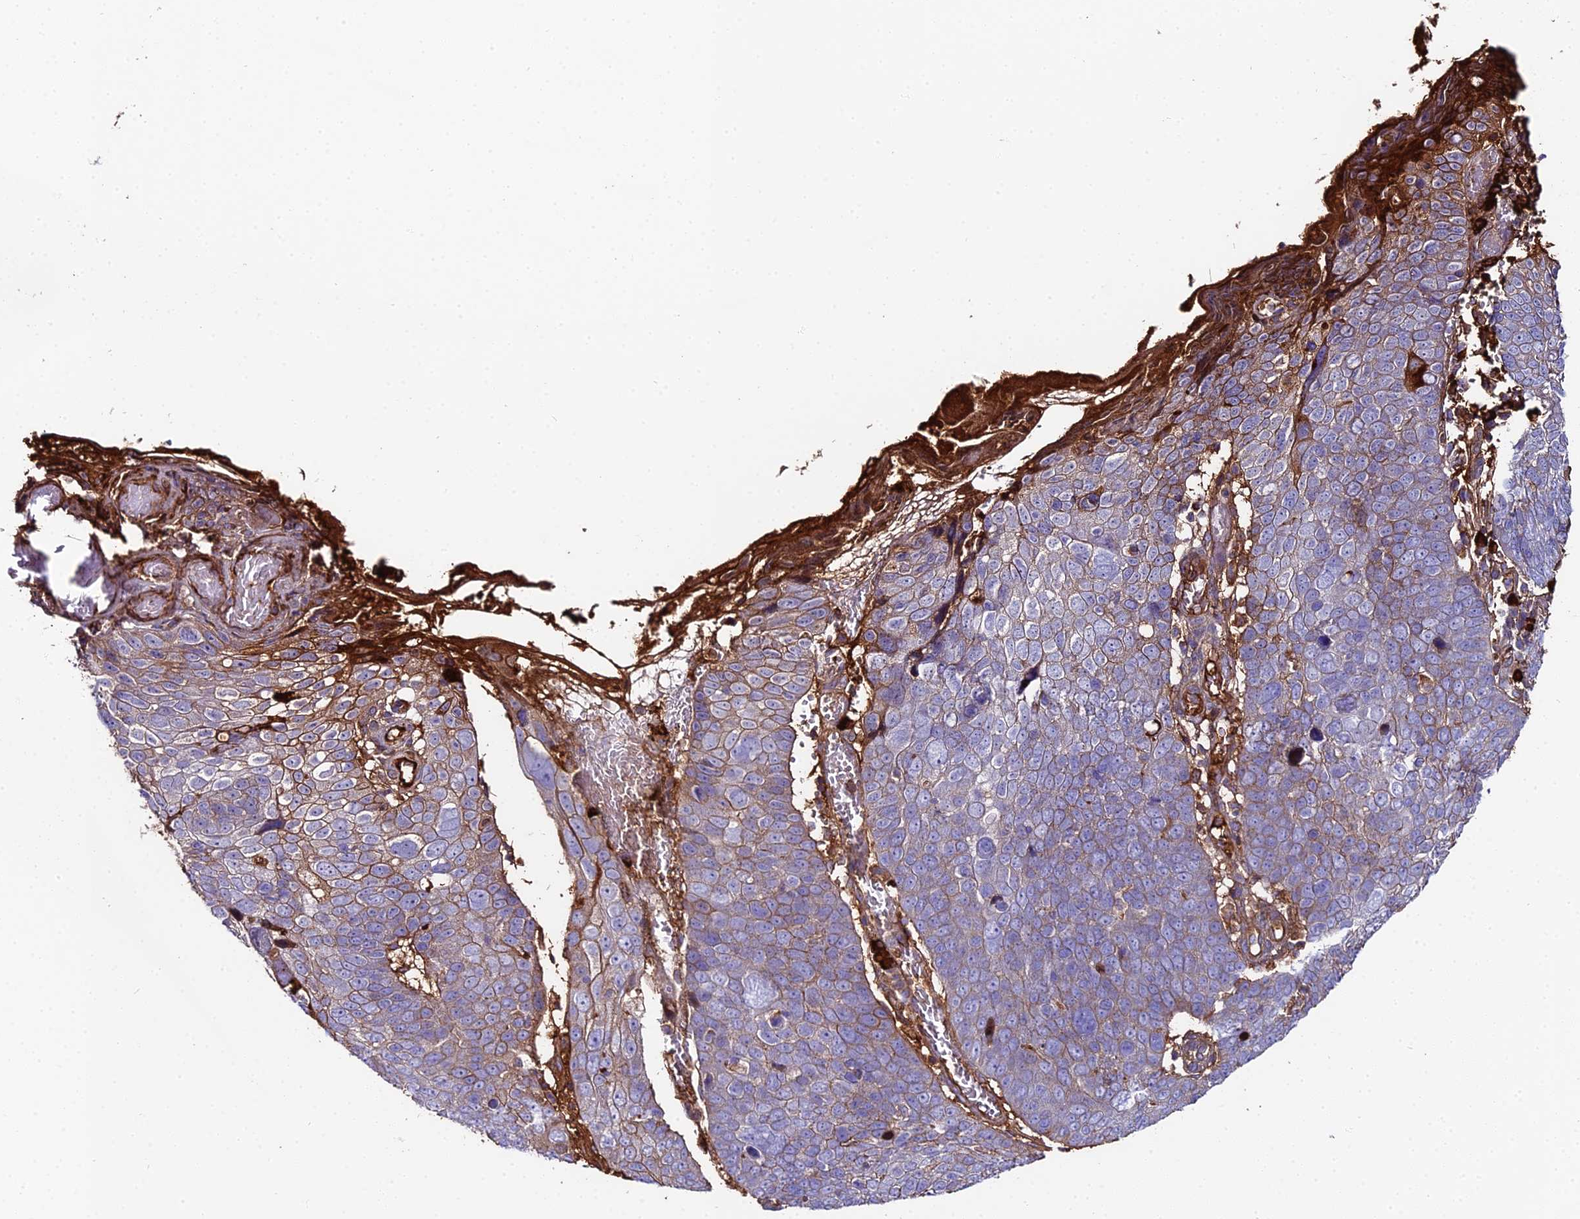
{"staining": {"intensity": "weak", "quantity": "<25%", "location": "cytoplasmic/membranous"}, "tissue": "skin cancer", "cell_type": "Tumor cells", "image_type": "cancer", "snomed": [{"axis": "morphology", "description": "Squamous cell carcinoma, NOS"}, {"axis": "topography", "description": "Skin"}], "caption": "High power microscopy histopathology image of an immunohistochemistry (IHC) photomicrograph of squamous cell carcinoma (skin), revealing no significant positivity in tumor cells.", "gene": "BEX4", "patient": {"sex": "male", "age": 71}}